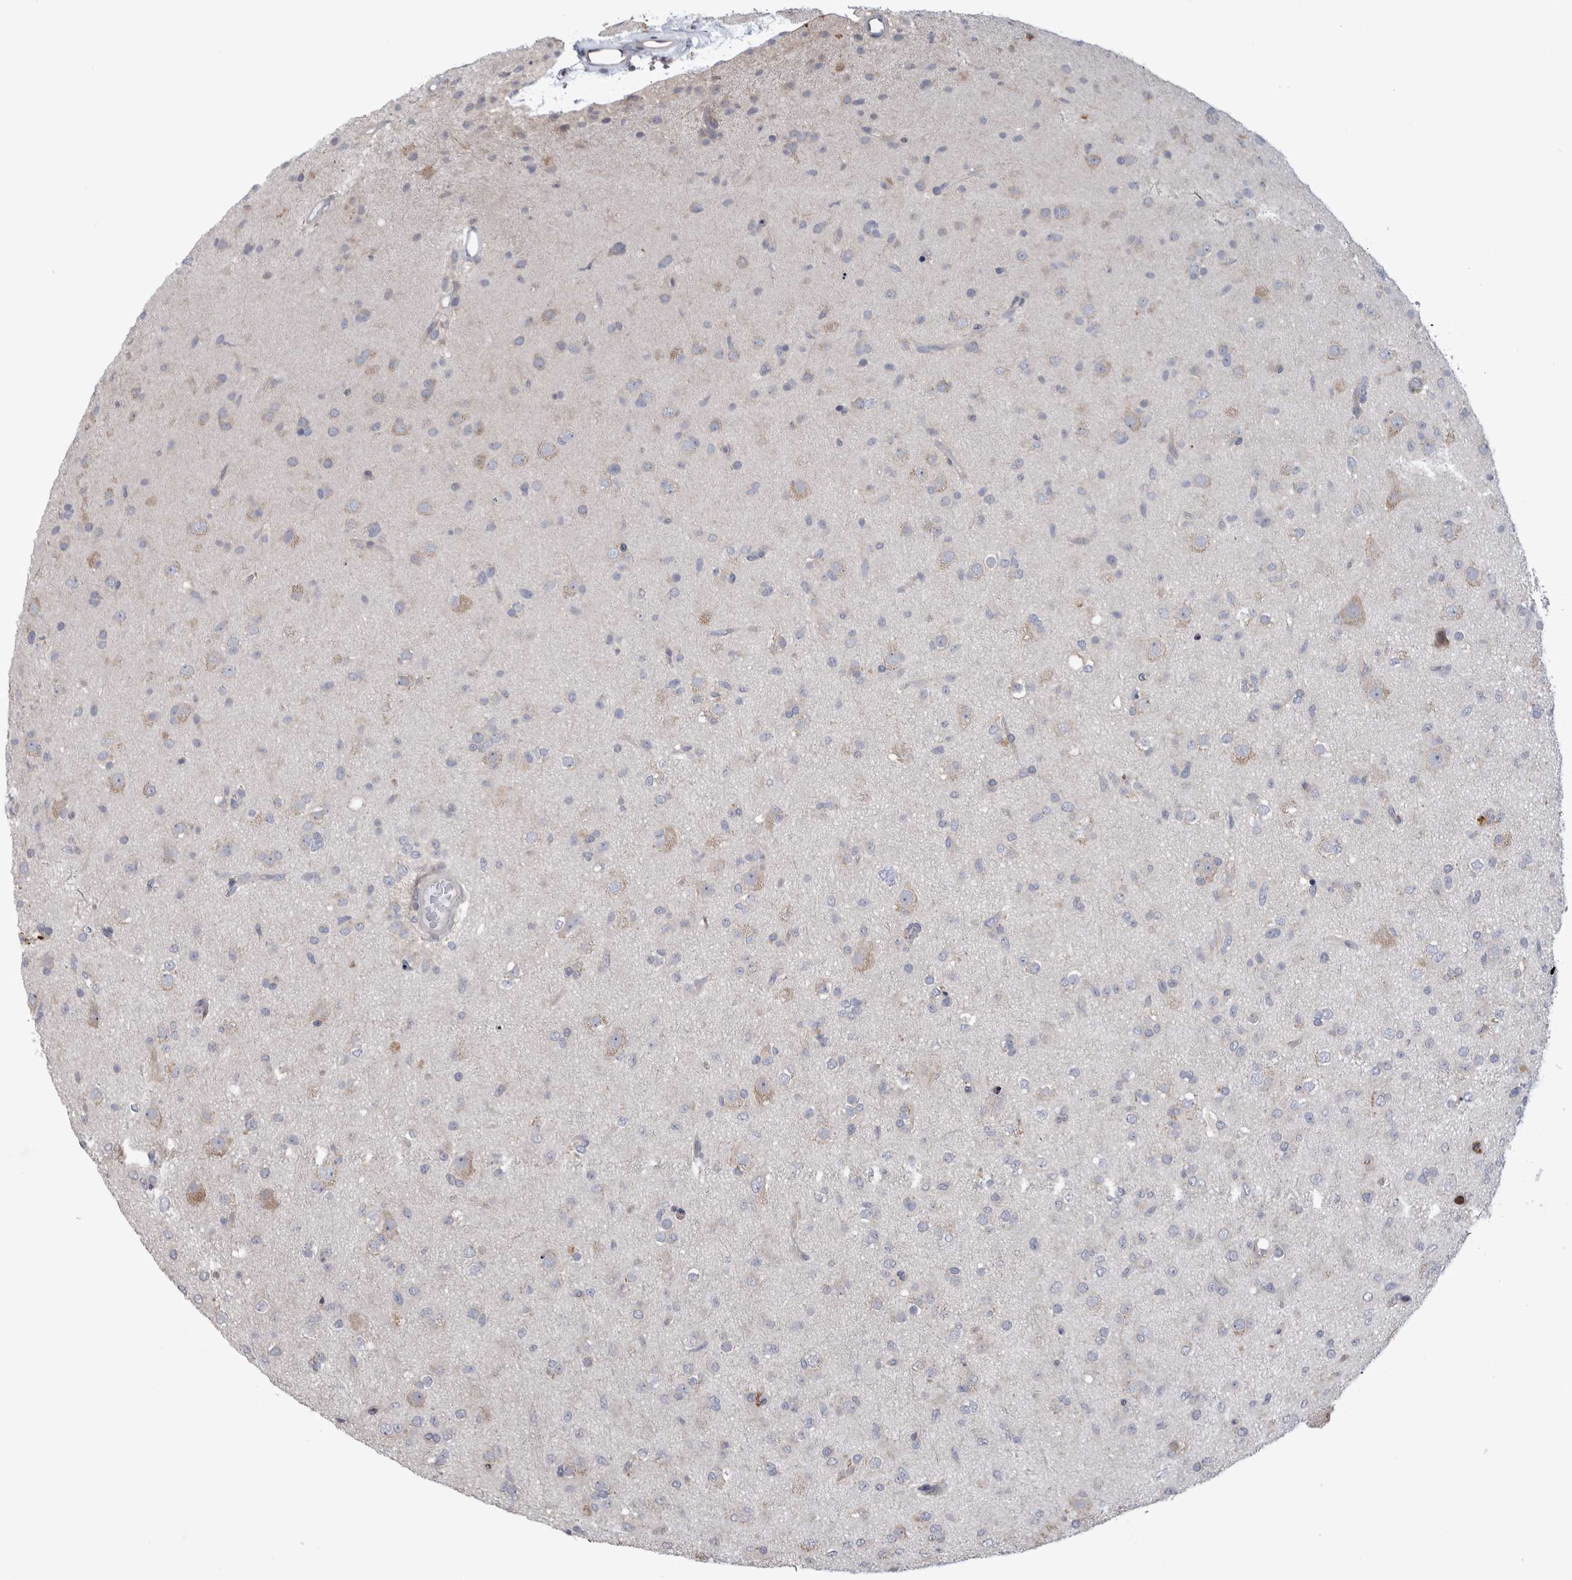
{"staining": {"intensity": "moderate", "quantity": "<25%", "location": "cytoplasmic/membranous"}, "tissue": "glioma", "cell_type": "Tumor cells", "image_type": "cancer", "snomed": [{"axis": "morphology", "description": "Glioma, malignant, Low grade"}, {"axis": "topography", "description": "Brain"}], "caption": "IHC micrograph of glioma stained for a protein (brown), which exhibits low levels of moderate cytoplasmic/membranous expression in about <25% of tumor cells.", "gene": "IBTK", "patient": {"sex": "male", "age": 65}}